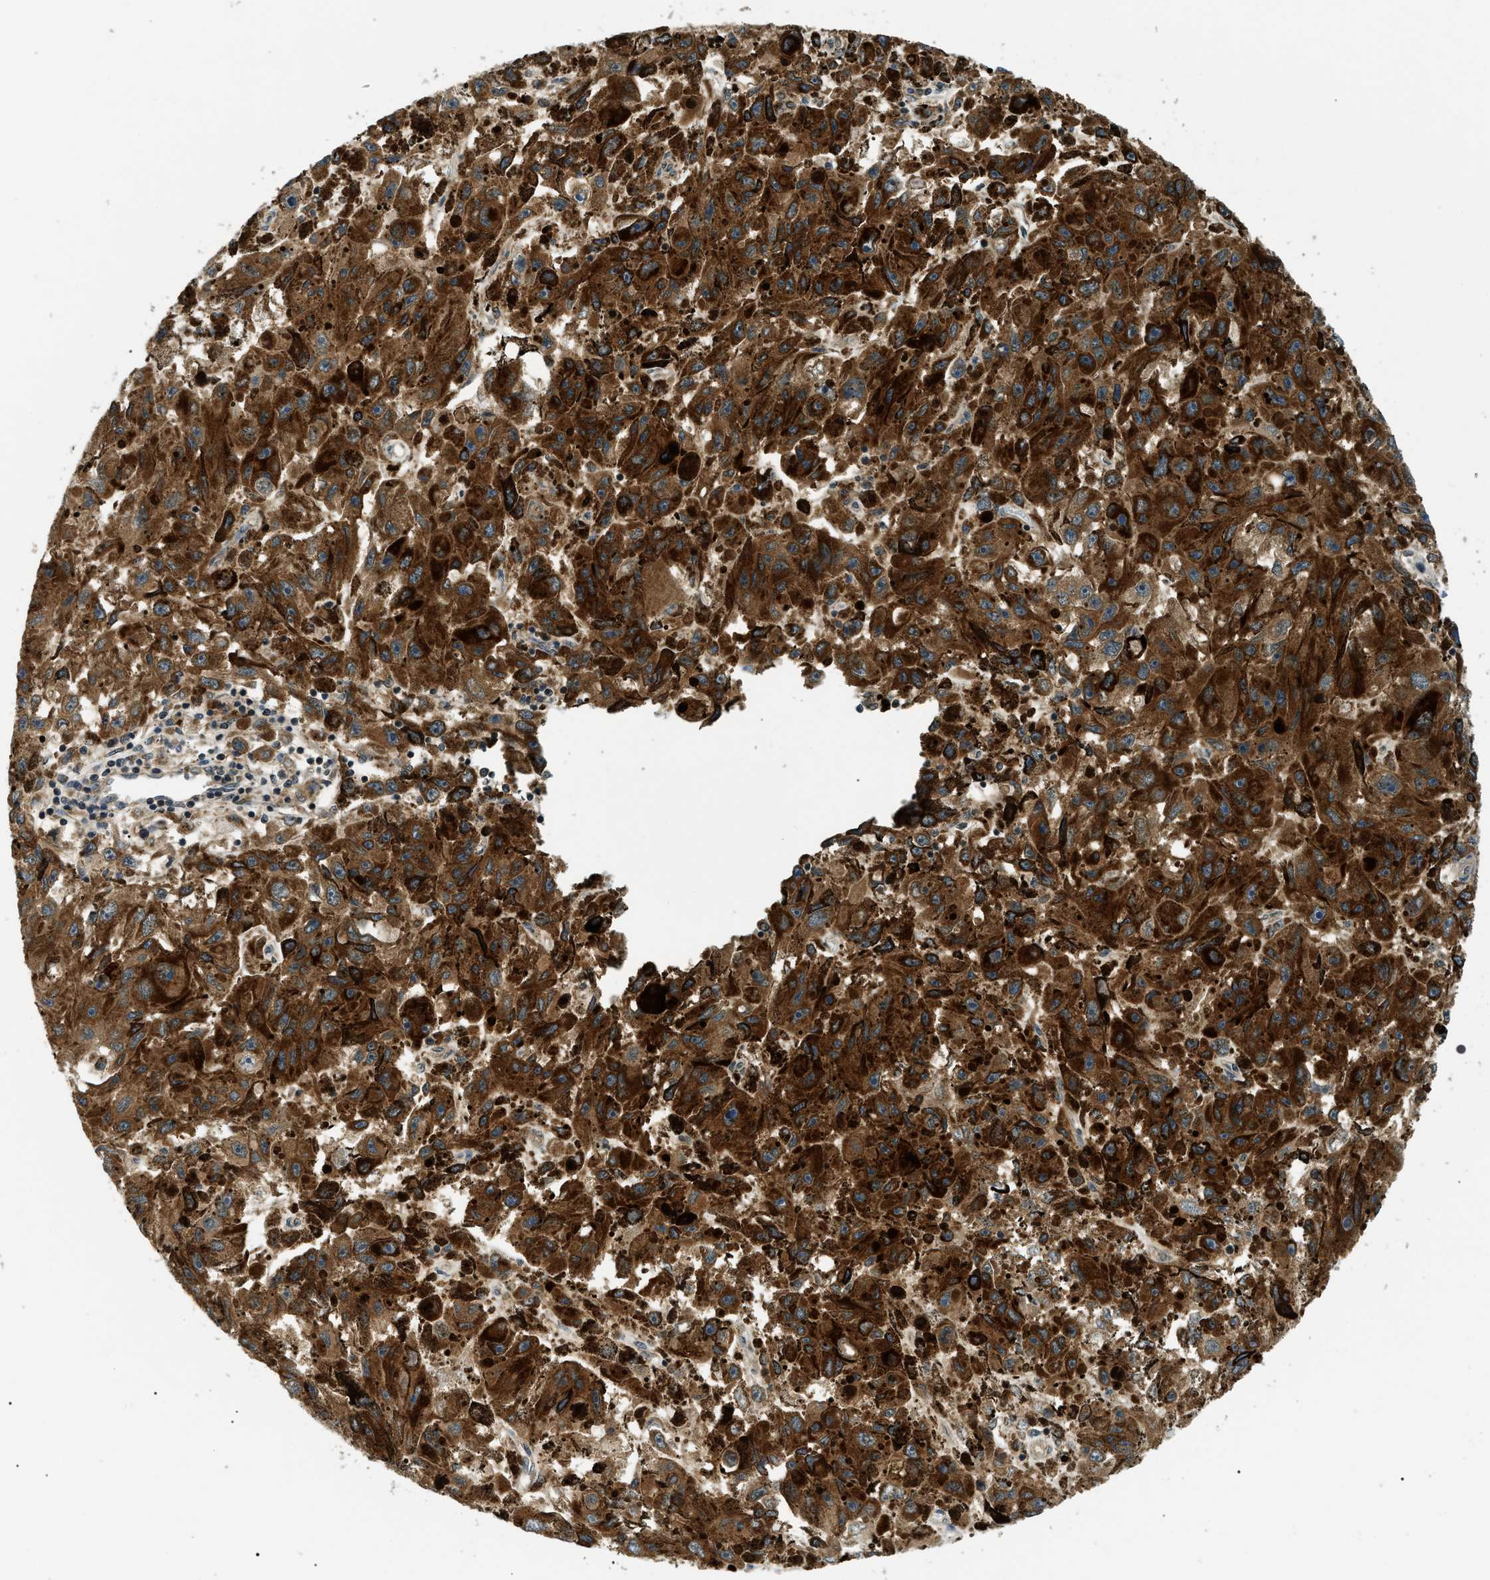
{"staining": {"intensity": "moderate", "quantity": ">75%", "location": "cytoplasmic/membranous"}, "tissue": "melanoma", "cell_type": "Tumor cells", "image_type": "cancer", "snomed": [{"axis": "morphology", "description": "Malignant melanoma, NOS"}, {"axis": "topography", "description": "Skin"}], "caption": "Protein staining displays moderate cytoplasmic/membranous staining in about >75% of tumor cells in melanoma. Using DAB (brown) and hematoxylin (blue) stains, captured at high magnification using brightfield microscopy.", "gene": "ATP6AP1", "patient": {"sex": "female", "age": 104}}